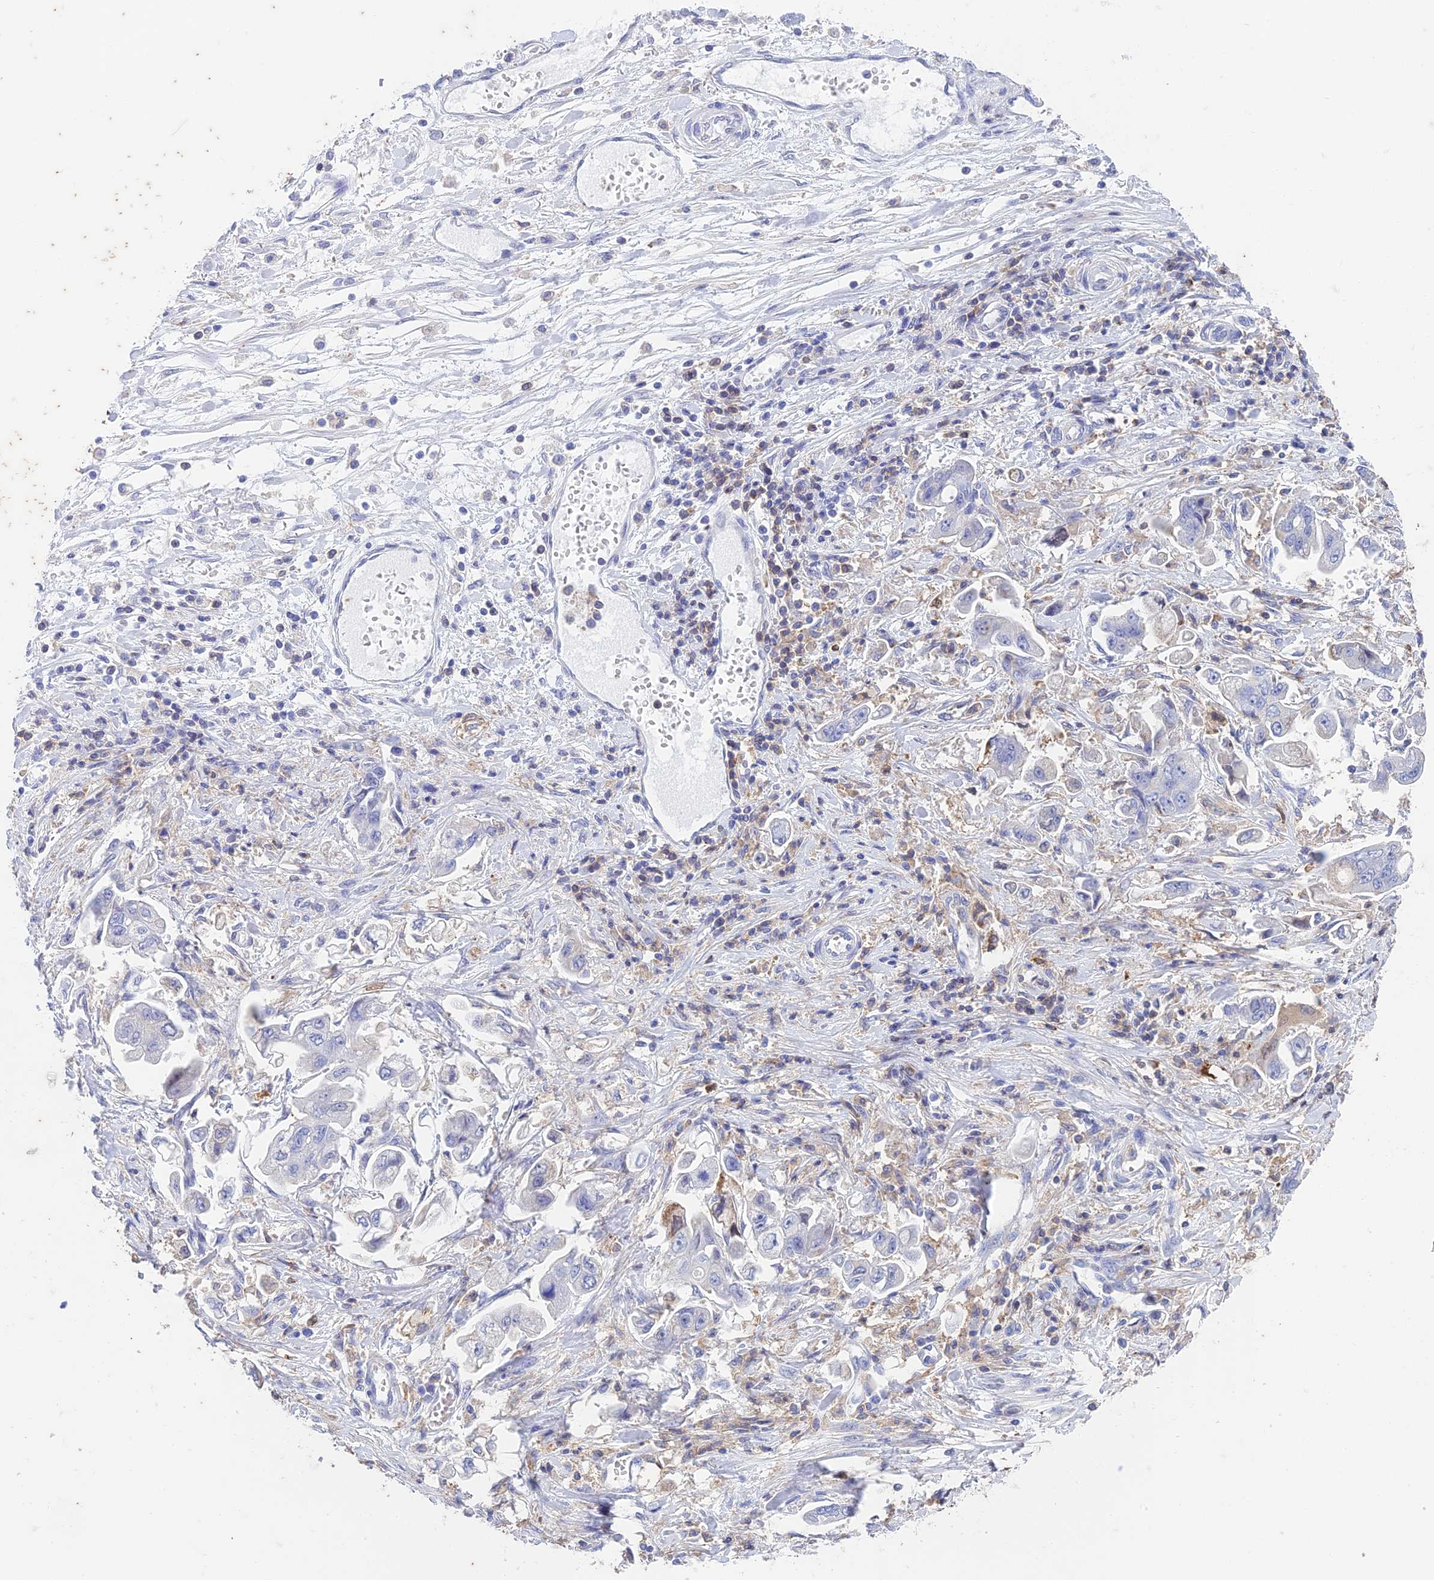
{"staining": {"intensity": "negative", "quantity": "none", "location": "none"}, "tissue": "stomach cancer", "cell_type": "Tumor cells", "image_type": "cancer", "snomed": [{"axis": "morphology", "description": "Adenocarcinoma, NOS"}, {"axis": "topography", "description": "Stomach"}], "caption": "Image shows no protein staining in tumor cells of adenocarcinoma (stomach) tissue.", "gene": "FGF7", "patient": {"sex": "male", "age": 62}}